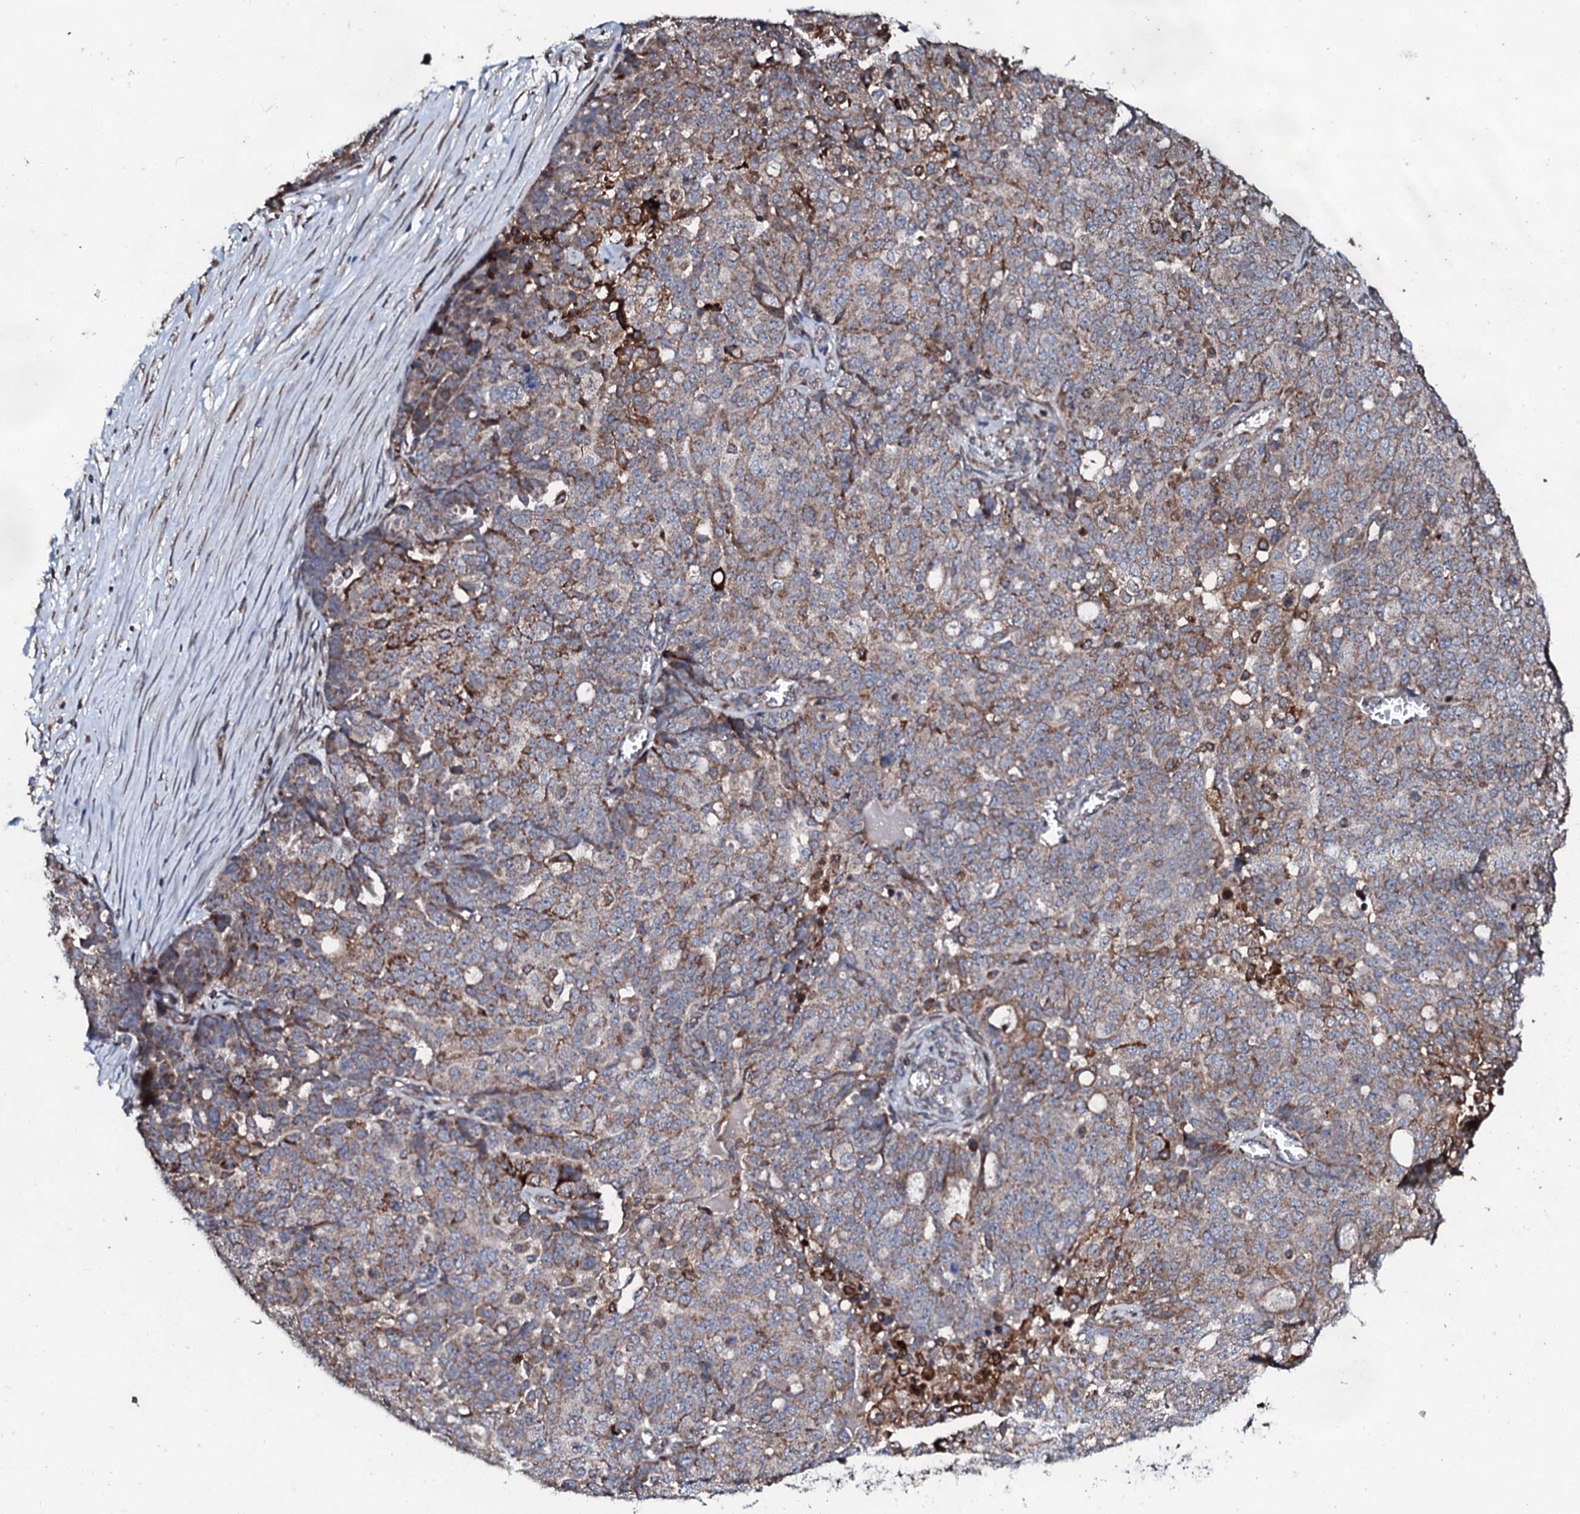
{"staining": {"intensity": "moderate", "quantity": ">75%", "location": "cytoplasmic/membranous"}, "tissue": "ovarian cancer", "cell_type": "Tumor cells", "image_type": "cancer", "snomed": [{"axis": "morphology", "description": "Cystadenocarcinoma, serous, NOS"}, {"axis": "topography", "description": "Soft tissue"}, {"axis": "topography", "description": "Ovary"}], "caption": "This image reveals ovarian cancer stained with immunohistochemistry to label a protein in brown. The cytoplasmic/membranous of tumor cells show moderate positivity for the protein. Nuclei are counter-stained blue.", "gene": "SDHAF2", "patient": {"sex": "female", "age": 57}}